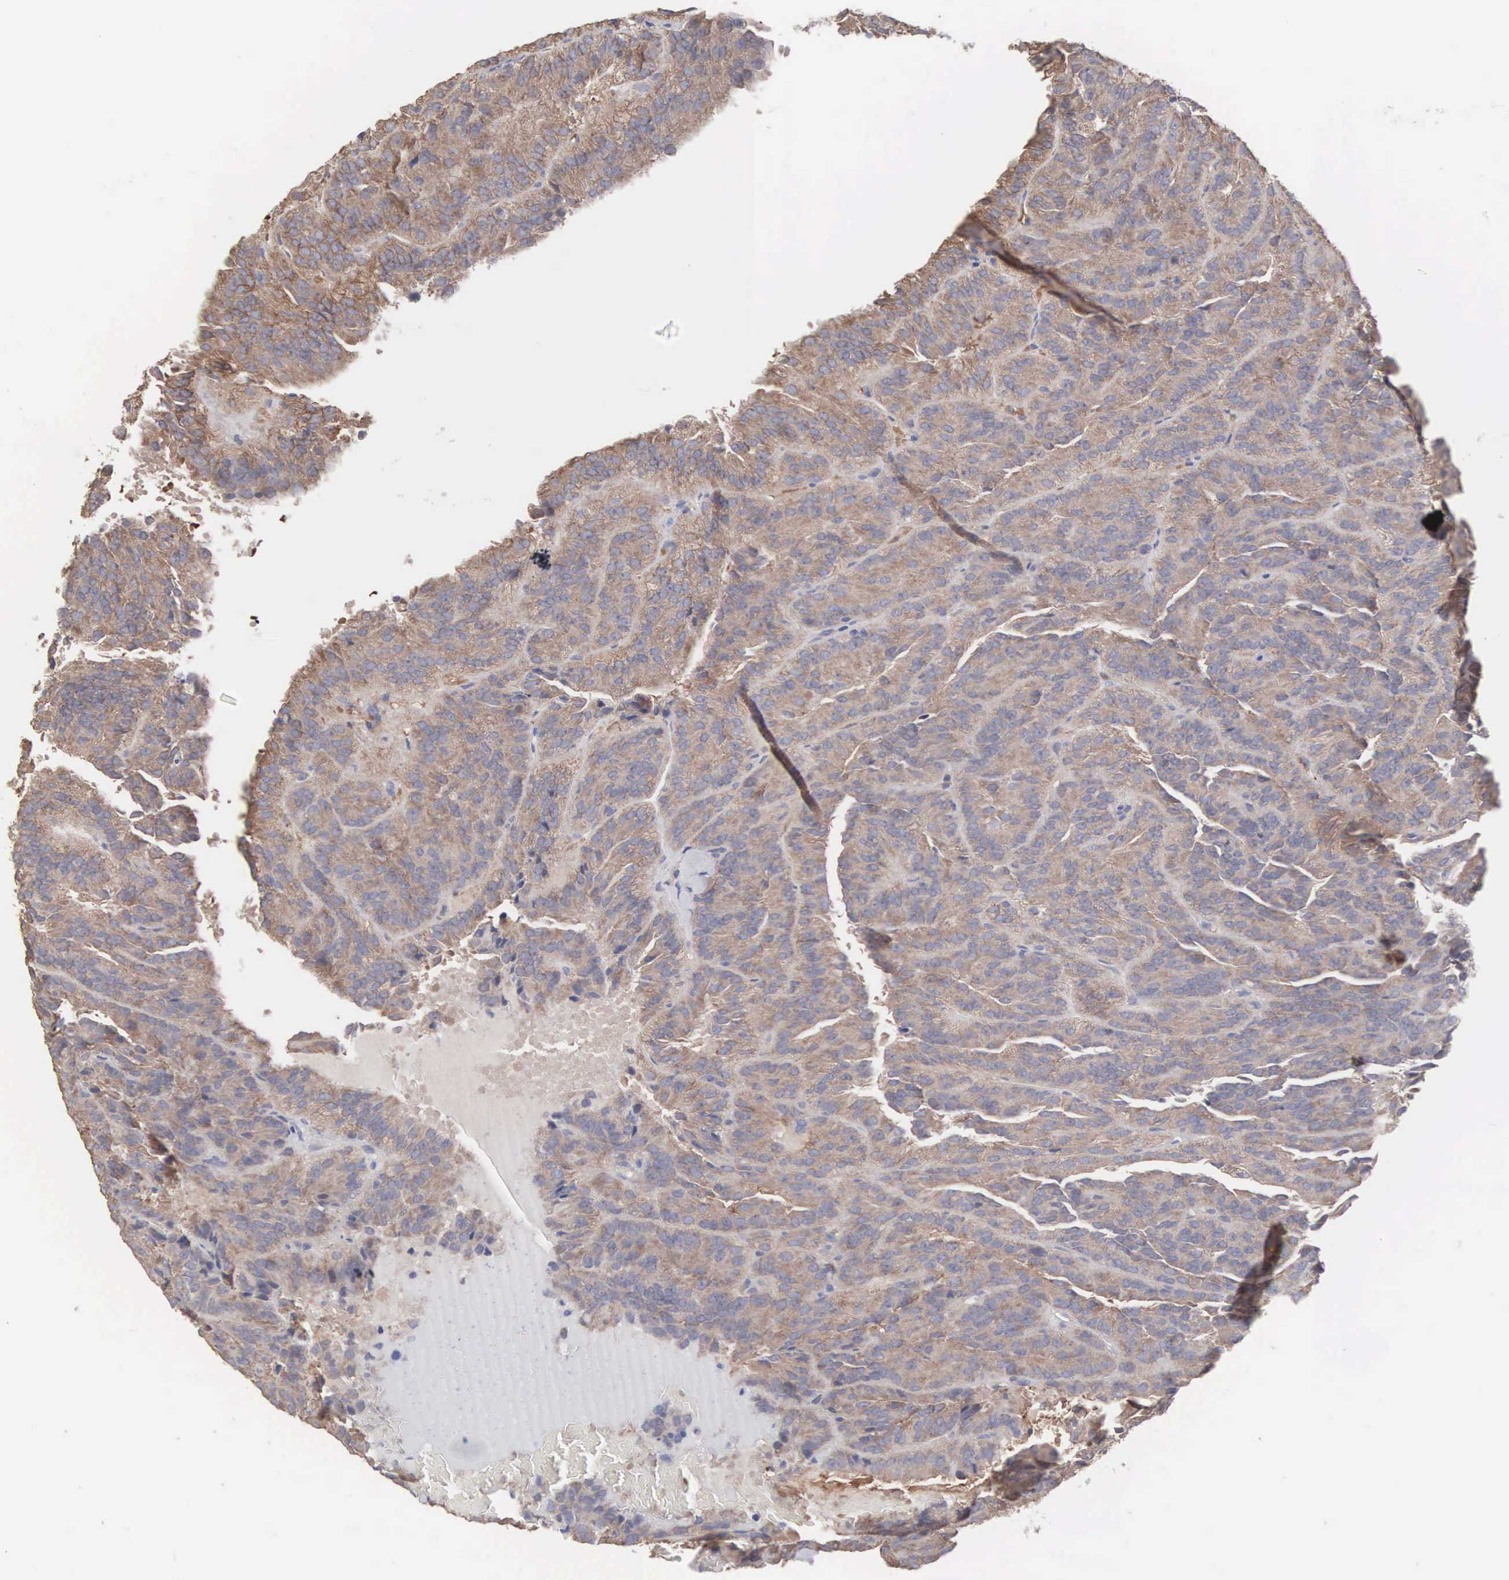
{"staining": {"intensity": "moderate", "quantity": ">75%", "location": "cytoplasmic/membranous"}, "tissue": "renal cancer", "cell_type": "Tumor cells", "image_type": "cancer", "snomed": [{"axis": "morphology", "description": "Adenocarcinoma, NOS"}, {"axis": "topography", "description": "Kidney"}], "caption": "This photomicrograph shows immunohistochemistry (IHC) staining of renal adenocarcinoma, with medium moderate cytoplasmic/membranous staining in about >75% of tumor cells.", "gene": "INF2", "patient": {"sex": "male", "age": 46}}